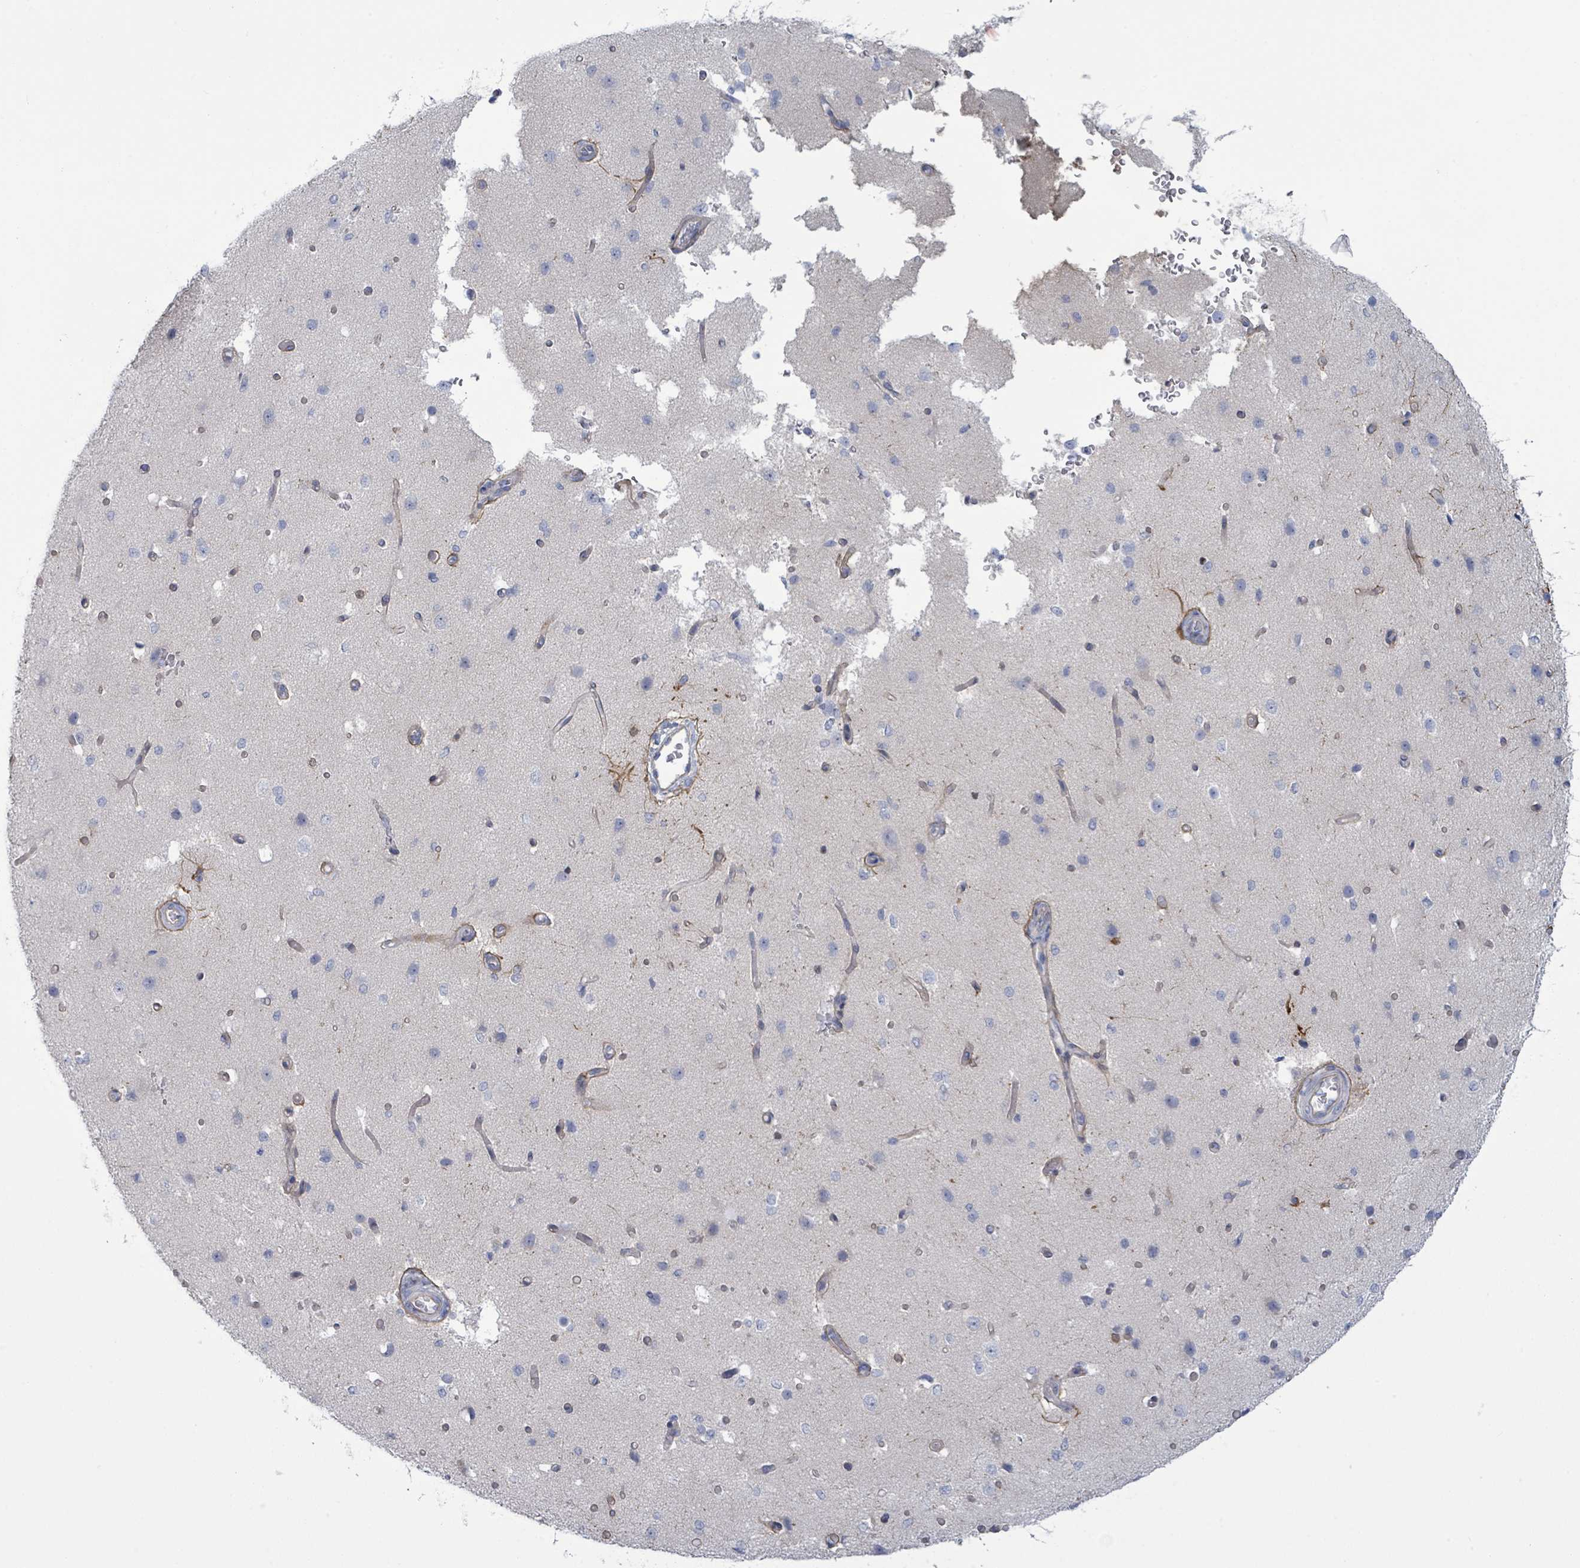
{"staining": {"intensity": "weak", "quantity": ">75%", "location": "cytoplasmic/membranous"}, "tissue": "cerebral cortex", "cell_type": "Endothelial cells", "image_type": "normal", "snomed": [{"axis": "morphology", "description": "Normal tissue, NOS"}, {"axis": "morphology", "description": "Inflammation, NOS"}, {"axis": "topography", "description": "Cerebral cortex"}], "caption": "Unremarkable cerebral cortex shows weak cytoplasmic/membranous positivity in approximately >75% of endothelial cells The staining is performed using DAB brown chromogen to label protein expression. The nuclei are counter-stained blue using hematoxylin..", "gene": "COL13A1", "patient": {"sex": "male", "age": 6}}